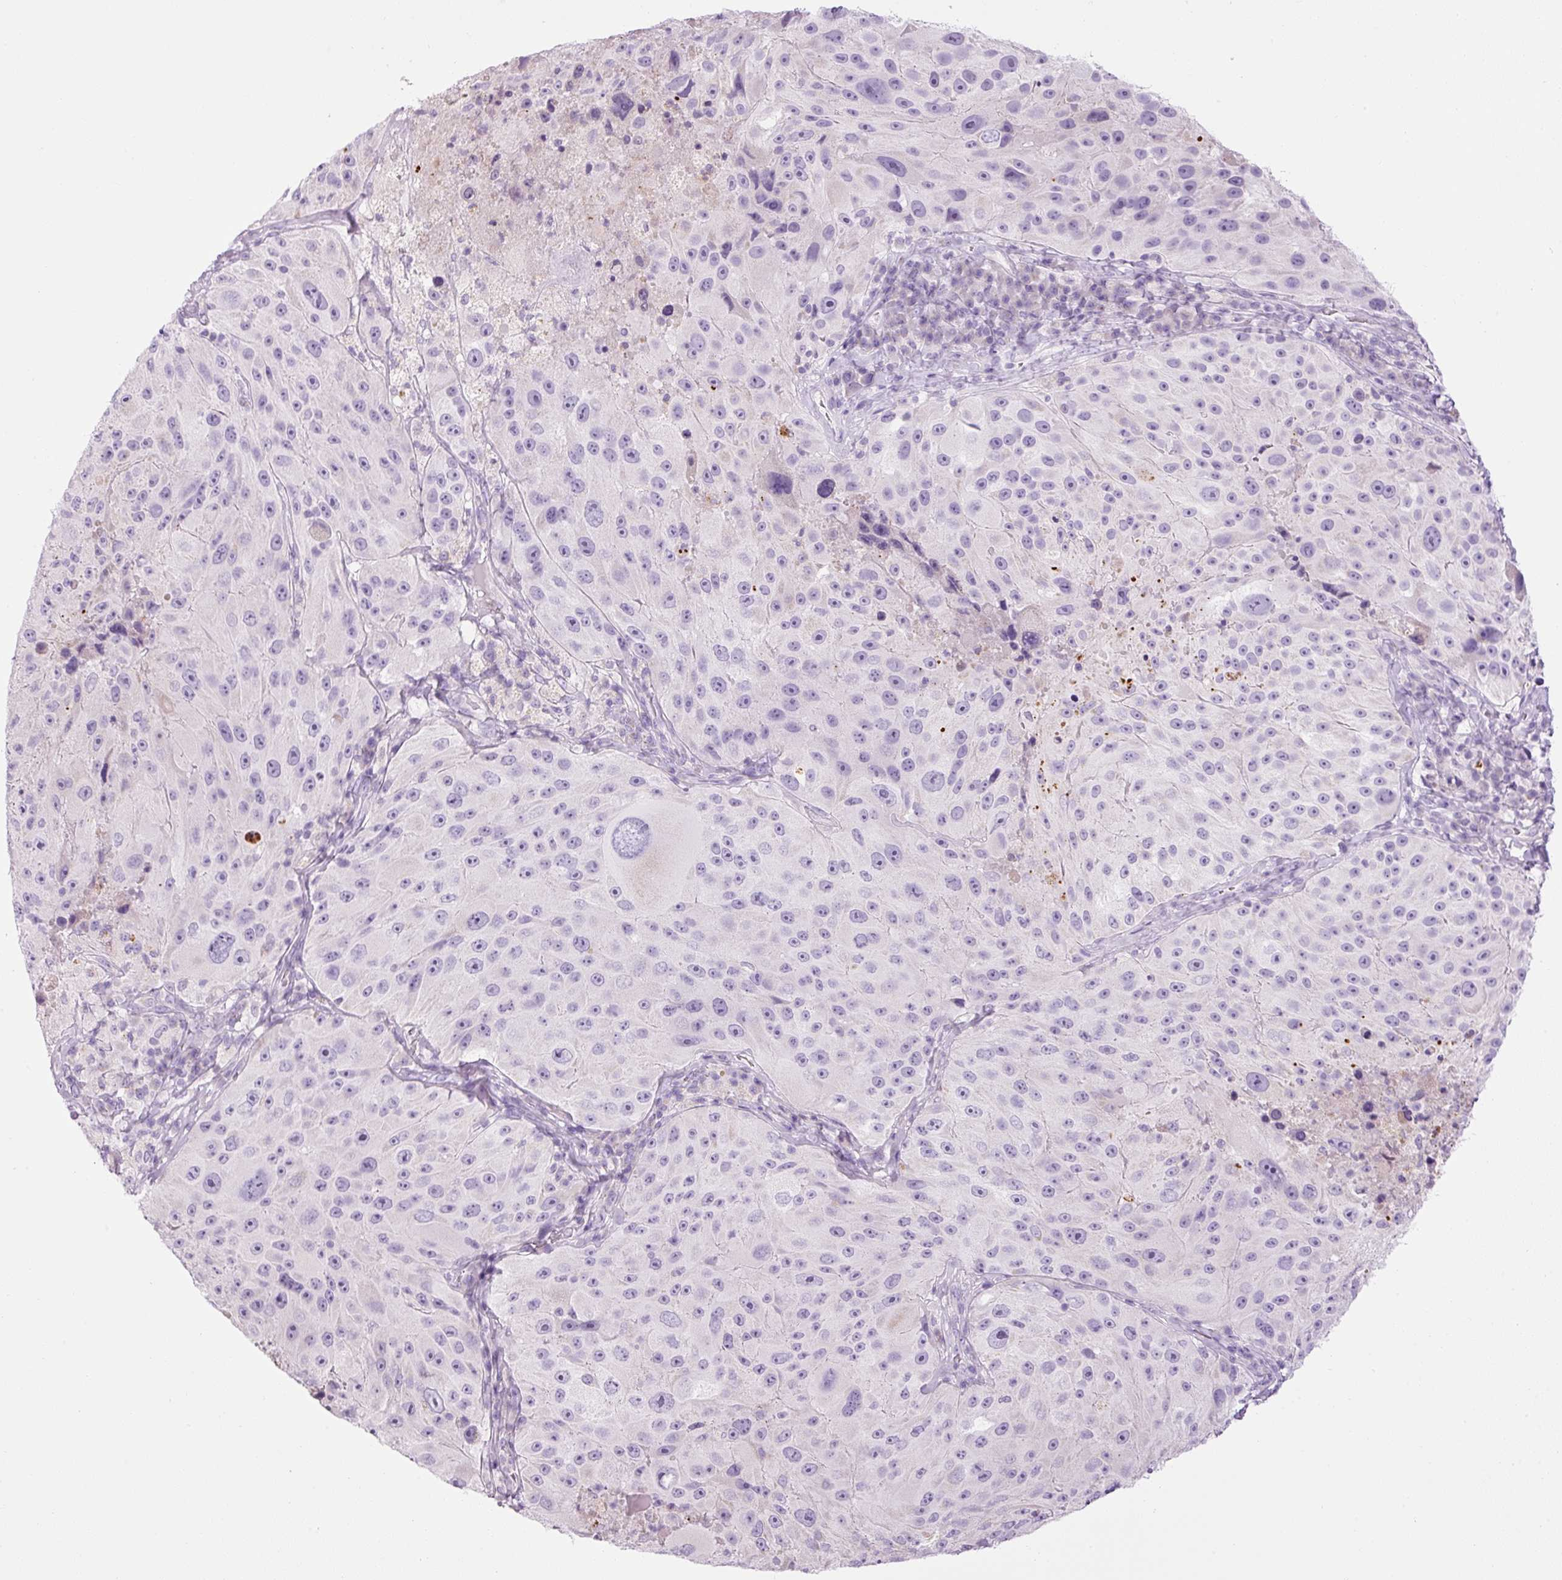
{"staining": {"intensity": "negative", "quantity": "none", "location": "none"}, "tissue": "melanoma", "cell_type": "Tumor cells", "image_type": "cancer", "snomed": [{"axis": "morphology", "description": "Malignant melanoma, Metastatic site"}, {"axis": "topography", "description": "Lymph node"}], "caption": "Immunohistochemistry (IHC) histopathology image of melanoma stained for a protein (brown), which shows no expression in tumor cells.", "gene": "CARD16", "patient": {"sex": "male", "age": 62}}